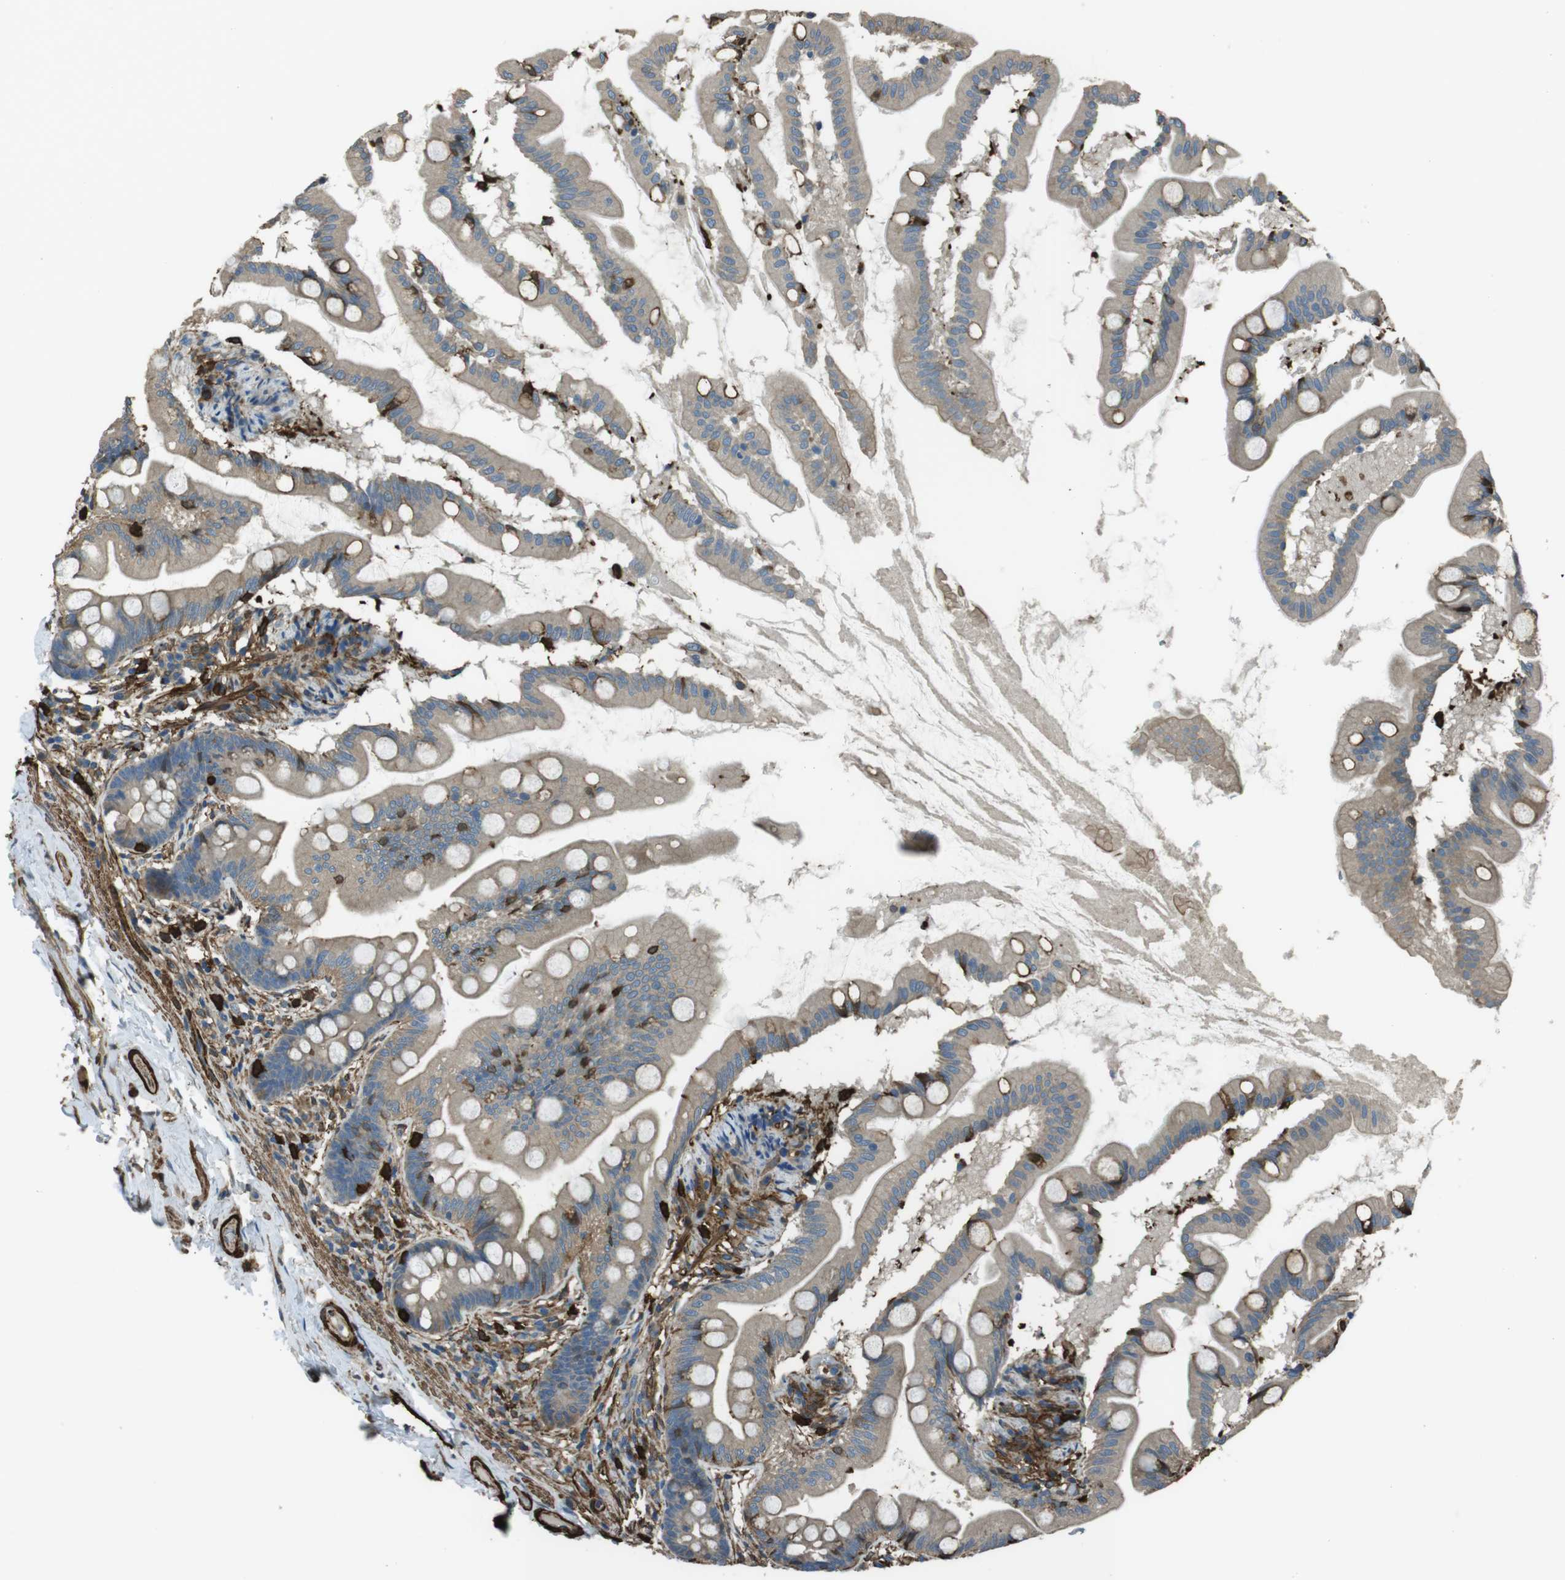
{"staining": {"intensity": "moderate", "quantity": ">75%", "location": "cytoplasmic/membranous"}, "tissue": "small intestine", "cell_type": "Glandular cells", "image_type": "normal", "snomed": [{"axis": "morphology", "description": "Normal tissue, NOS"}, {"axis": "topography", "description": "Small intestine"}], "caption": "Moderate cytoplasmic/membranous protein staining is present in approximately >75% of glandular cells in small intestine.", "gene": "SFT2D1", "patient": {"sex": "female", "age": 56}}